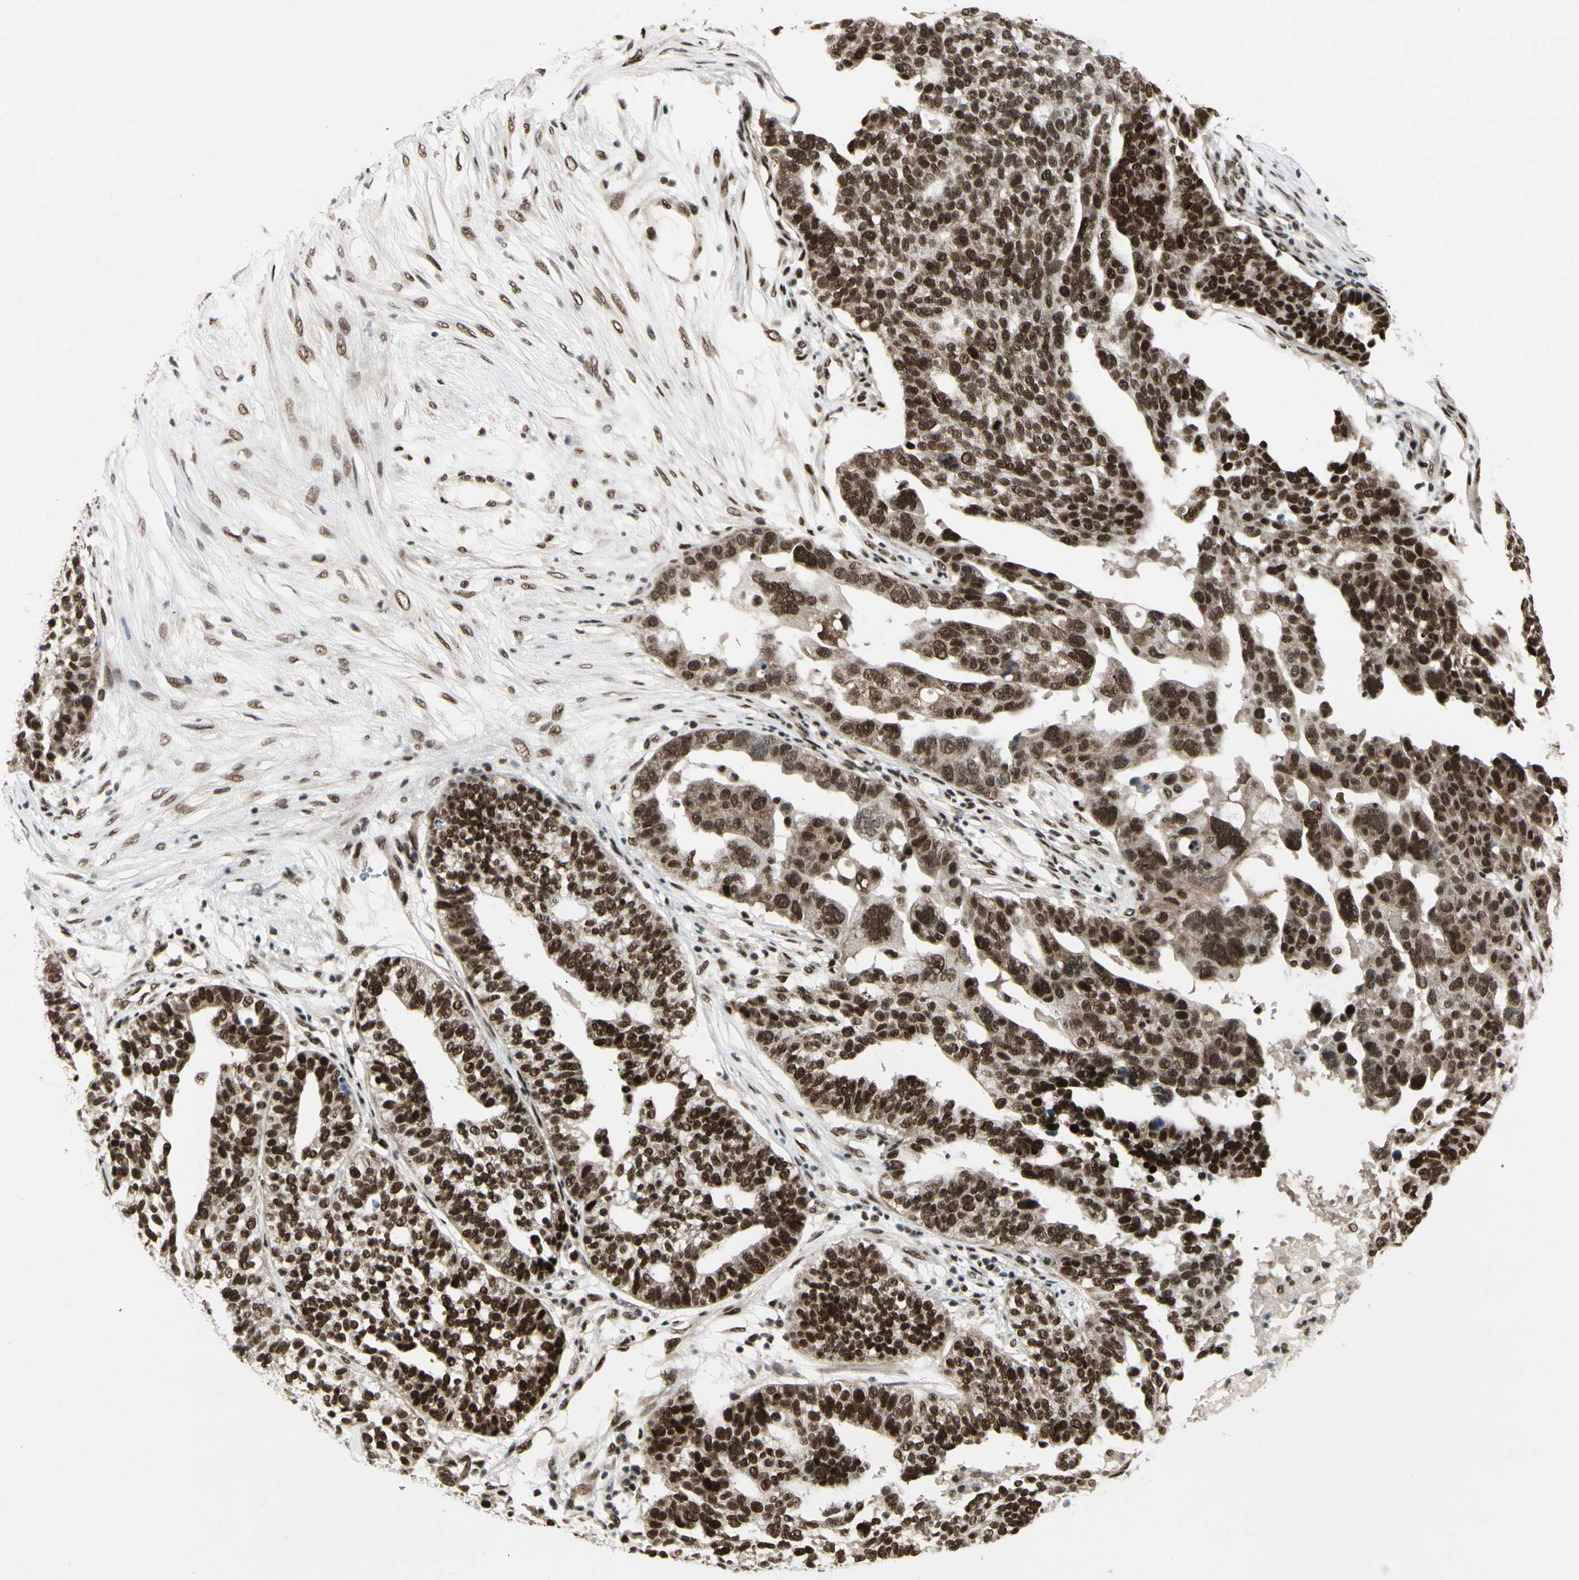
{"staining": {"intensity": "strong", "quantity": ">75%", "location": "nuclear"}, "tissue": "ovarian cancer", "cell_type": "Tumor cells", "image_type": "cancer", "snomed": [{"axis": "morphology", "description": "Cystadenocarcinoma, serous, NOS"}, {"axis": "topography", "description": "Ovary"}], "caption": "Ovarian serous cystadenocarcinoma tissue exhibits strong nuclear positivity in about >75% of tumor cells The protein is shown in brown color, while the nuclei are stained blue.", "gene": "CHAMP1", "patient": {"sex": "female", "age": 59}}